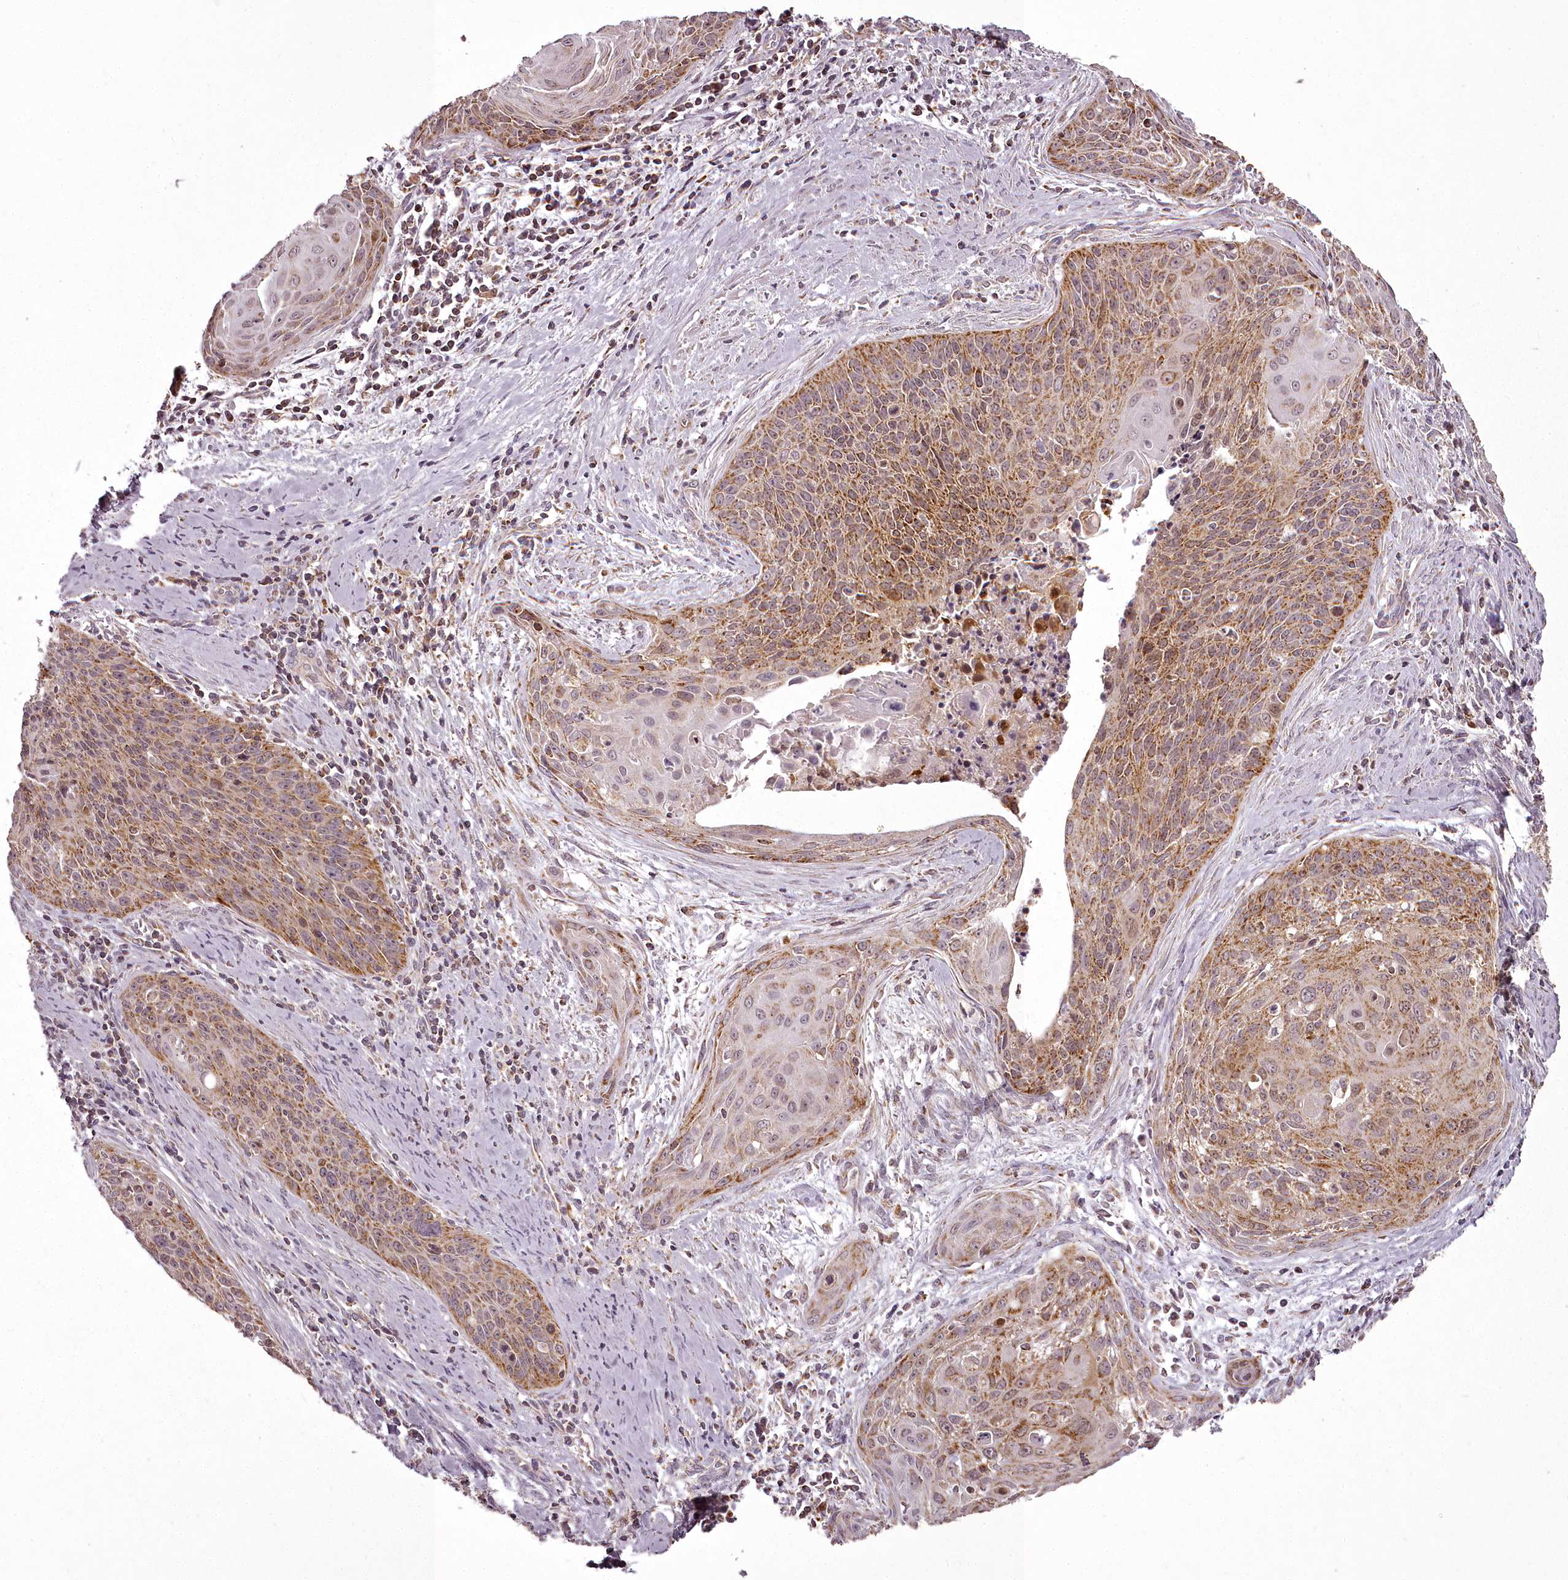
{"staining": {"intensity": "moderate", "quantity": ">75%", "location": "cytoplasmic/membranous"}, "tissue": "cervical cancer", "cell_type": "Tumor cells", "image_type": "cancer", "snomed": [{"axis": "morphology", "description": "Squamous cell carcinoma, NOS"}, {"axis": "topography", "description": "Cervix"}], "caption": "A medium amount of moderate cytoplasmic/membranous positivity is present in about >75% of tumor cells in cervical cancer (squamous cell carcinoma) tissue. (DAB (3,3'-diaminobenzidine) IHC with brightfield microscopy, high magnification).", "gene": "CHCHD2", "patient": {"sex": "female", "age": 55}}